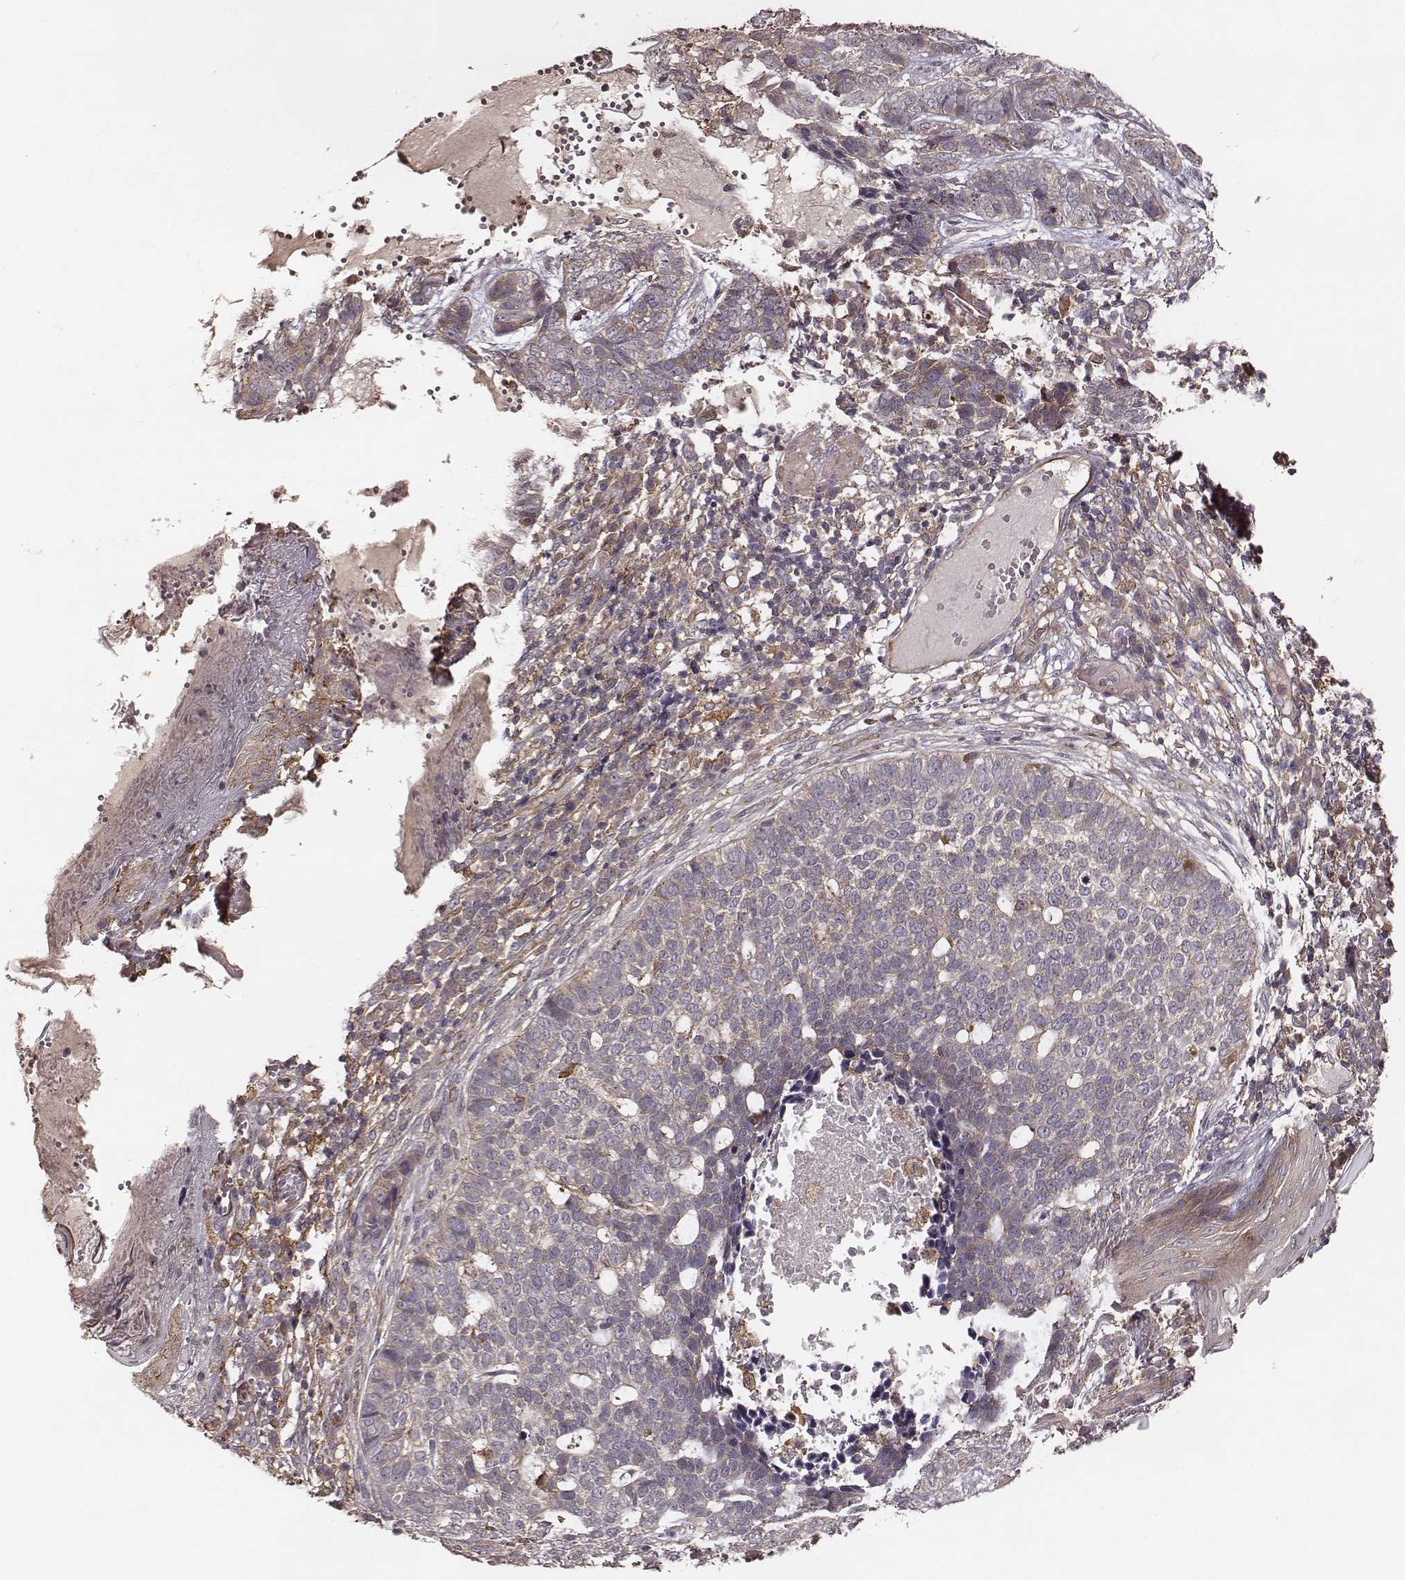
{"staining": {"intensity": "weak", "quantity": "25%-75%", "location": "cytoplasmic/membranous"}, "tissue": "skin cancer", "cell_type": "Tumor cells", "image_type": "cancer", "snomed": [{"axis": "morphology", "description": "Basal cell carcinoma"}, {"axis": "topography", "description": "Skin"}], "caption": "Protein expression analysis of skin basal cell carcinoma demonstrates weak cytoplasmic/membranous positivity in about 25%-75% of tumor cells. The staining was performed using DAB to visualize the protein expression in brown, while the nuclei were stained in blue with hematoxylin (Magnification: 20x).", "gene": "VPS26A", "patient": {"sex": "female", "age": 69}}